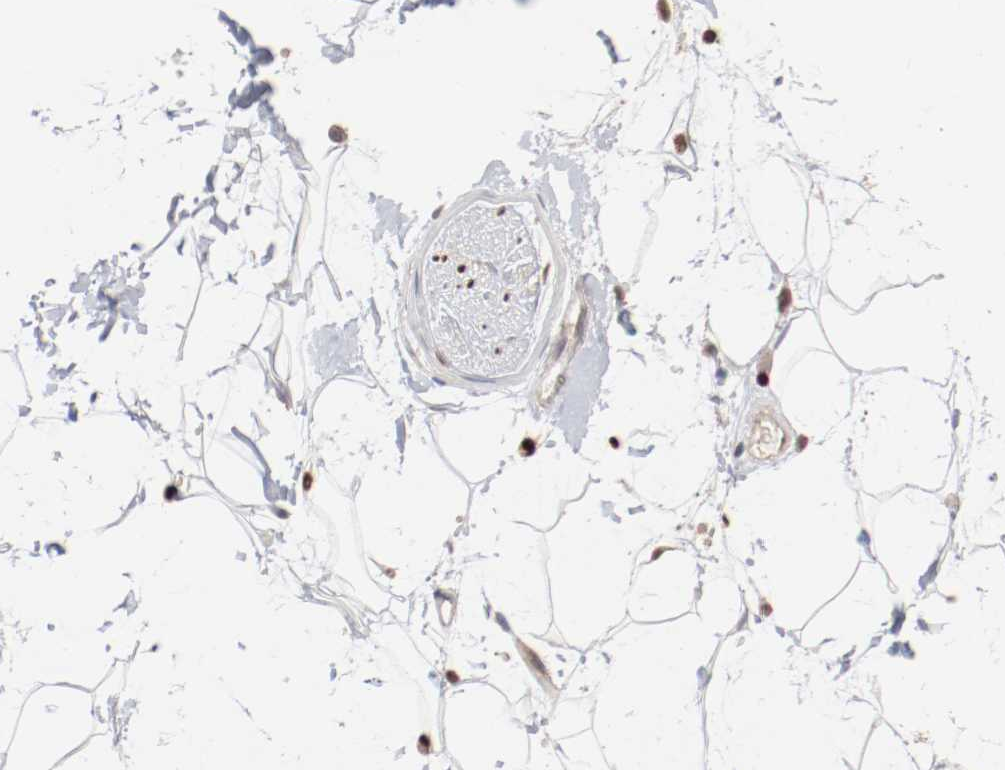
{"staining": {"intensity": "negative", "quantity": "none", "location": "none"}, "tissue": "adipose tissue", "cell_type": "Adipocytes", "image_type": "normal", "snomed": [{"axis": "morphology", "description": "Normal tissue, NOS"}, {"axis": "topography", "description": "Soft tissue"}], "caption": "The photomicrograph exhibits no significant staining in adipocytes of adipose tissue.", "gene": "ARHGEF6", "patient": {"sex": "male", "age": 72}}